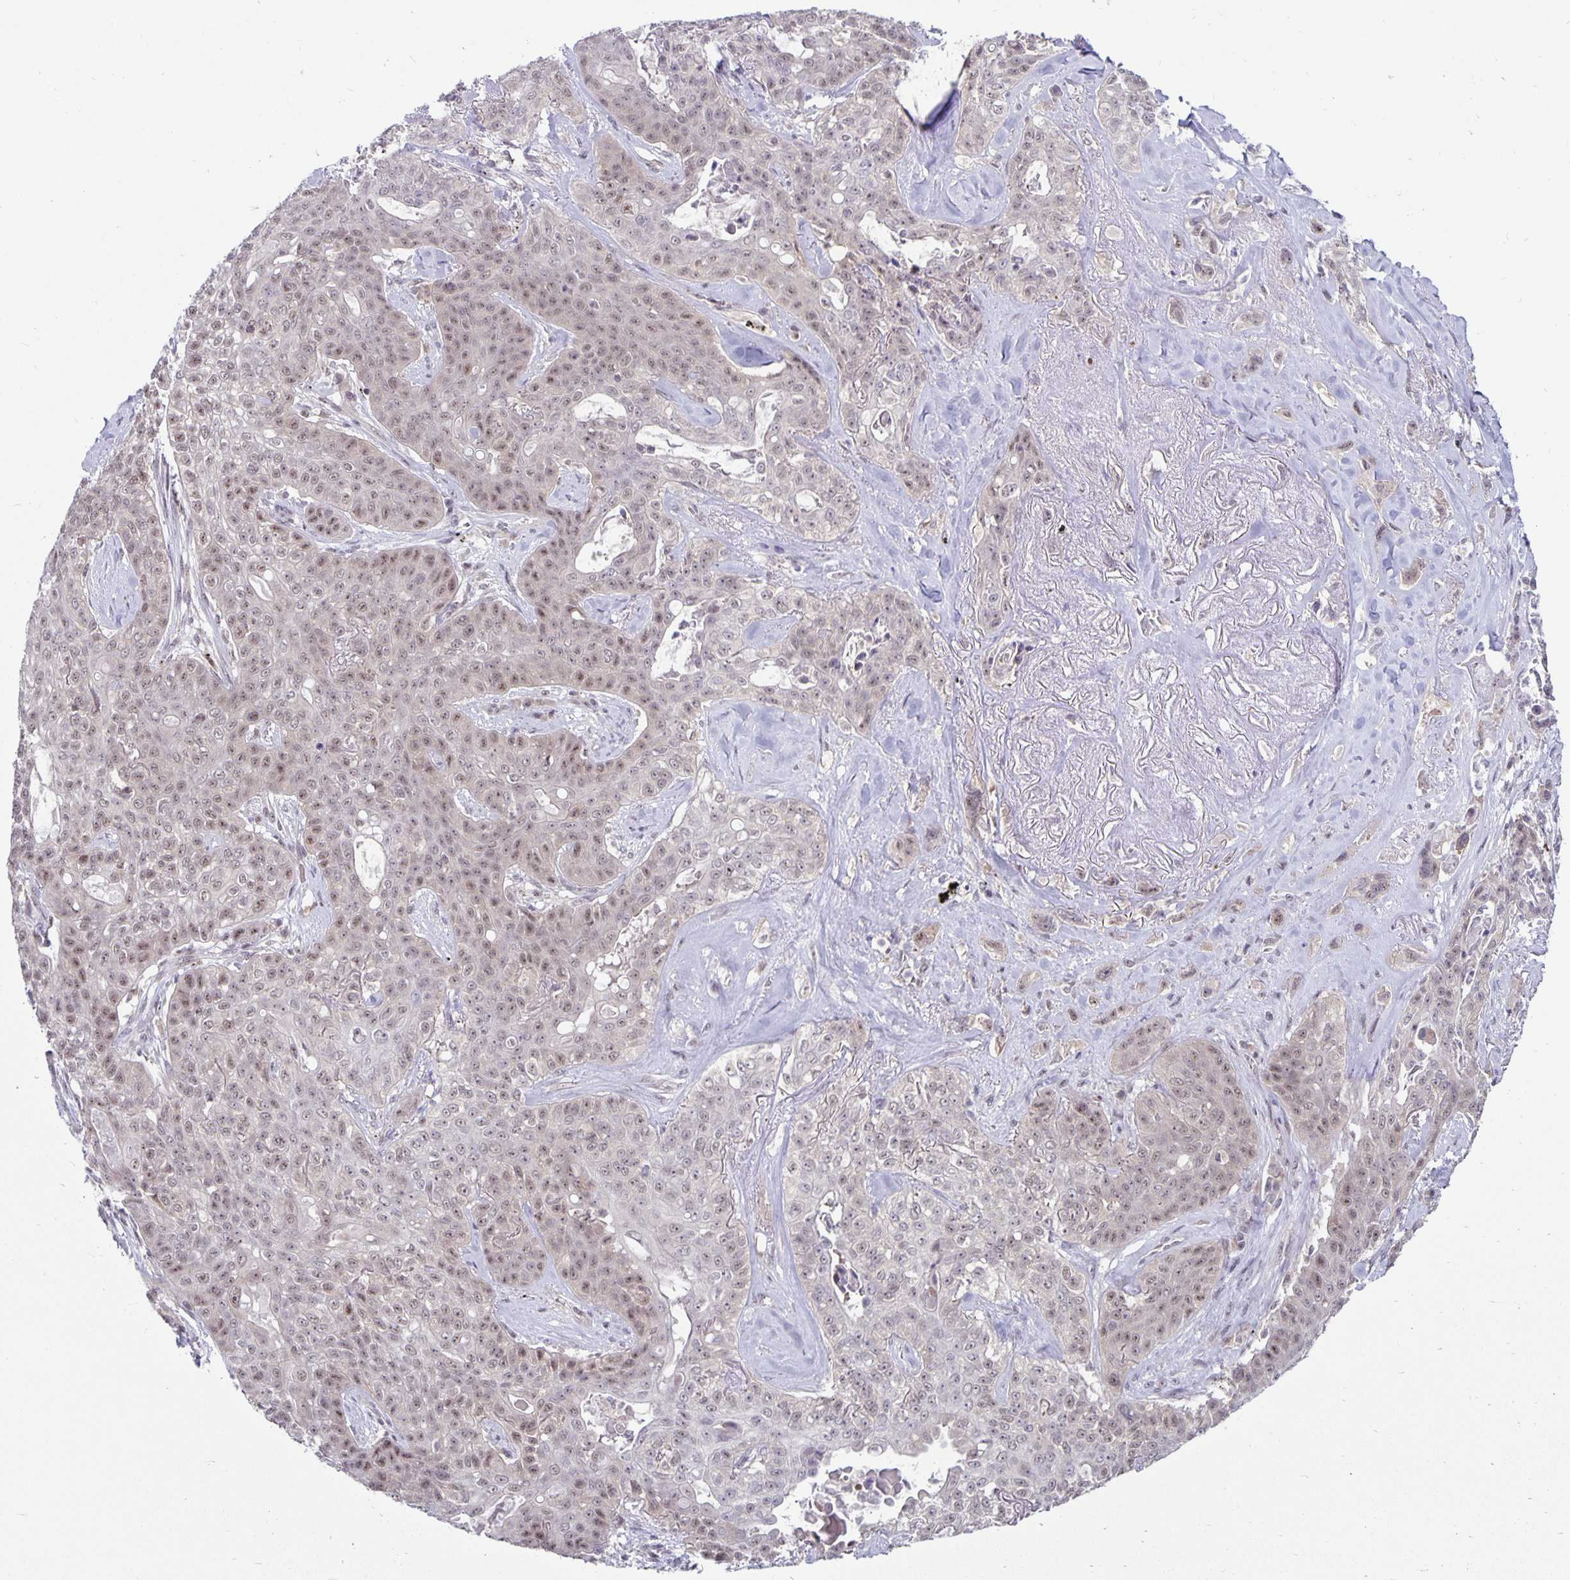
{"staining": {"intensity": "weak", "quantity": "25%-75%", "location": "nuclear"}, "tissue": "lung cancer", "cell_type": "Tumor cells", "image_type": "cancer", "snomed": [{"axis": "morphology", "description": "Squamous cell carcinoma, NOS"}, {"axis": "topography", "description": "Lung"}], "caption": "Weak nuclear protein expression is appreciated in approximately 25%-75% of tumor cells in lung squamous cell carcinoma.", "gene": "EXOC6B", "patient": {"sex": "female", "age": 70}}